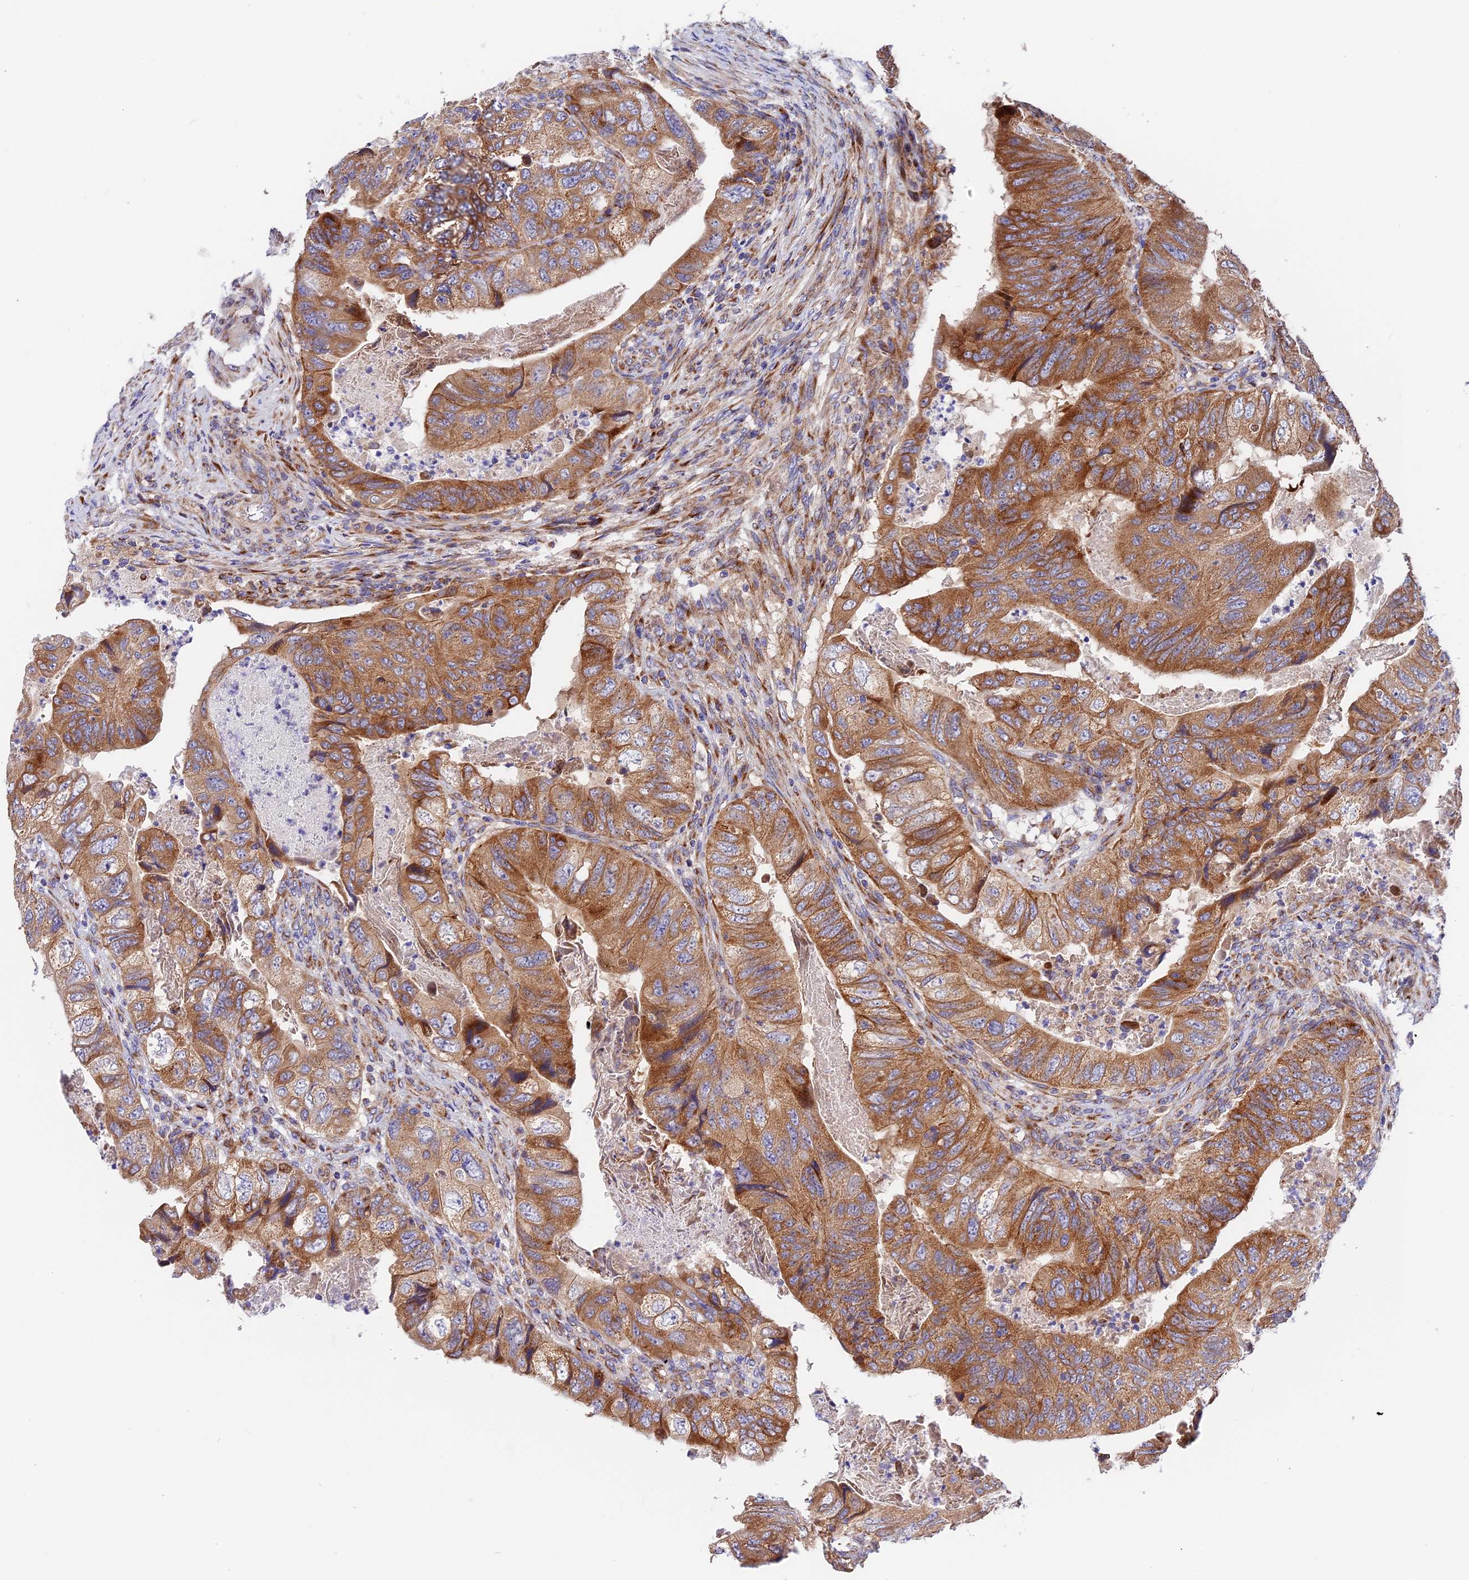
{"staining": {"intensity": "moderate", "quantity": ">75%", "location": "cytoplasmic/membranous"}, "tissue": "colorectal cancer", "cell_type": "Tumor cells", "image_type": "cancer", "snomed": [{"axis": "morphology", "description": "Adenocarcinoma, NOS"}, {"axis": "topography", "description": "Rectum"}], "caption": "Protein expression analysis of human colorectal cancer (adenocarcinoma) reveals moderate cytoplasmic/membranous positivity in about >75% of tumor cells.", "gene": "MRAS", "patient": {"sex": "male", "age": 63}}